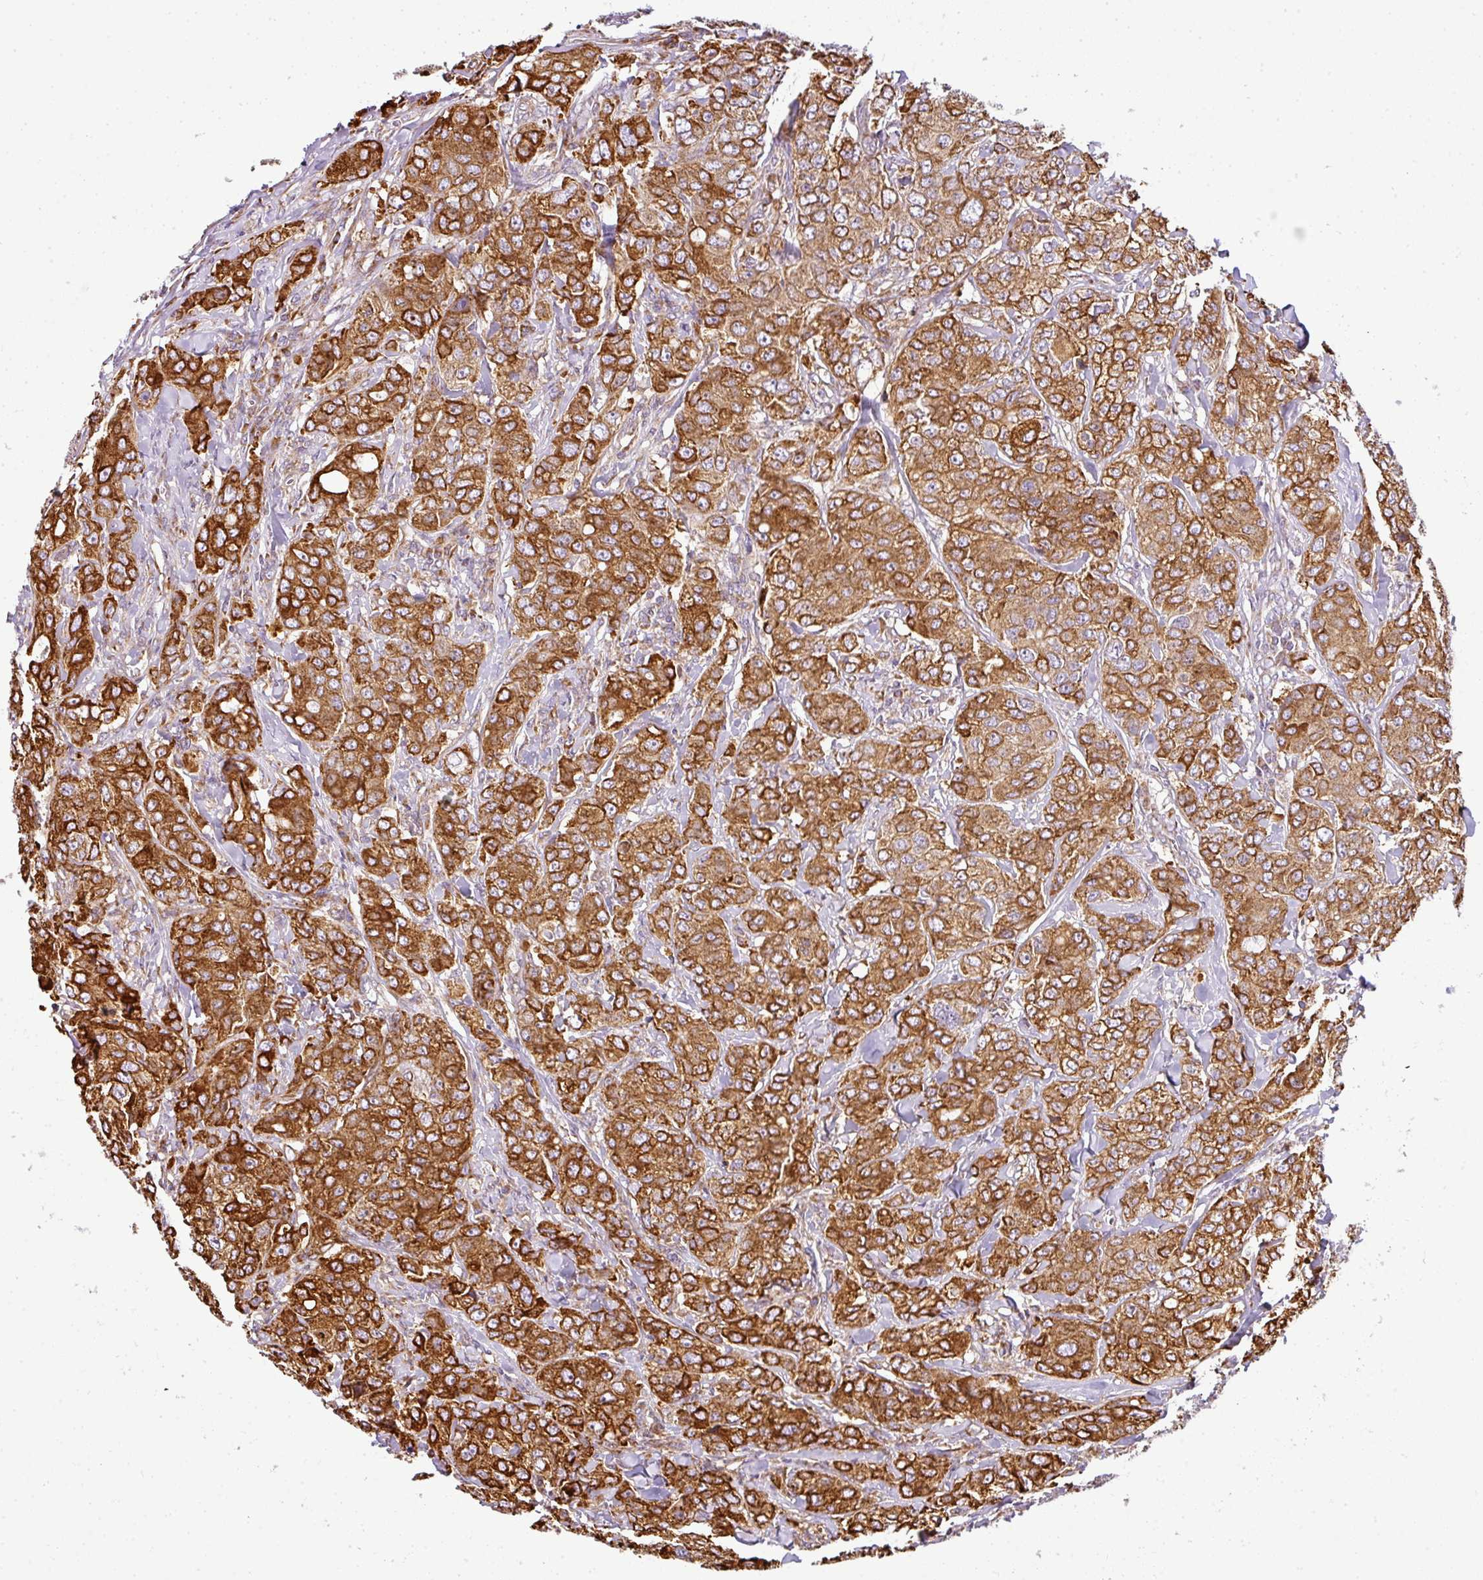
{"staining": {"intensity": "strong", "quantity": ">75%", "location": "cytoplasmic/membranous"}, "tissue": "breast cancer", "cell_type": "Tumor cells", "image_type": "cancer", "snomed": [{"axis": "morphology", "description": "Duct carcinoma"}, {"axis": "topography", "description": "Breast"}], "caption": "DAB (3,3'-diaminobenzidine) immunohistochemical staining of breast infiltrating ductal carcinoma demonstrates strong cytoplasmic/membranous protein staining in approximately >75% of tumor cells.", "gene": "ANKRD18A", "patient": {"sex": "female", "age": 43}}